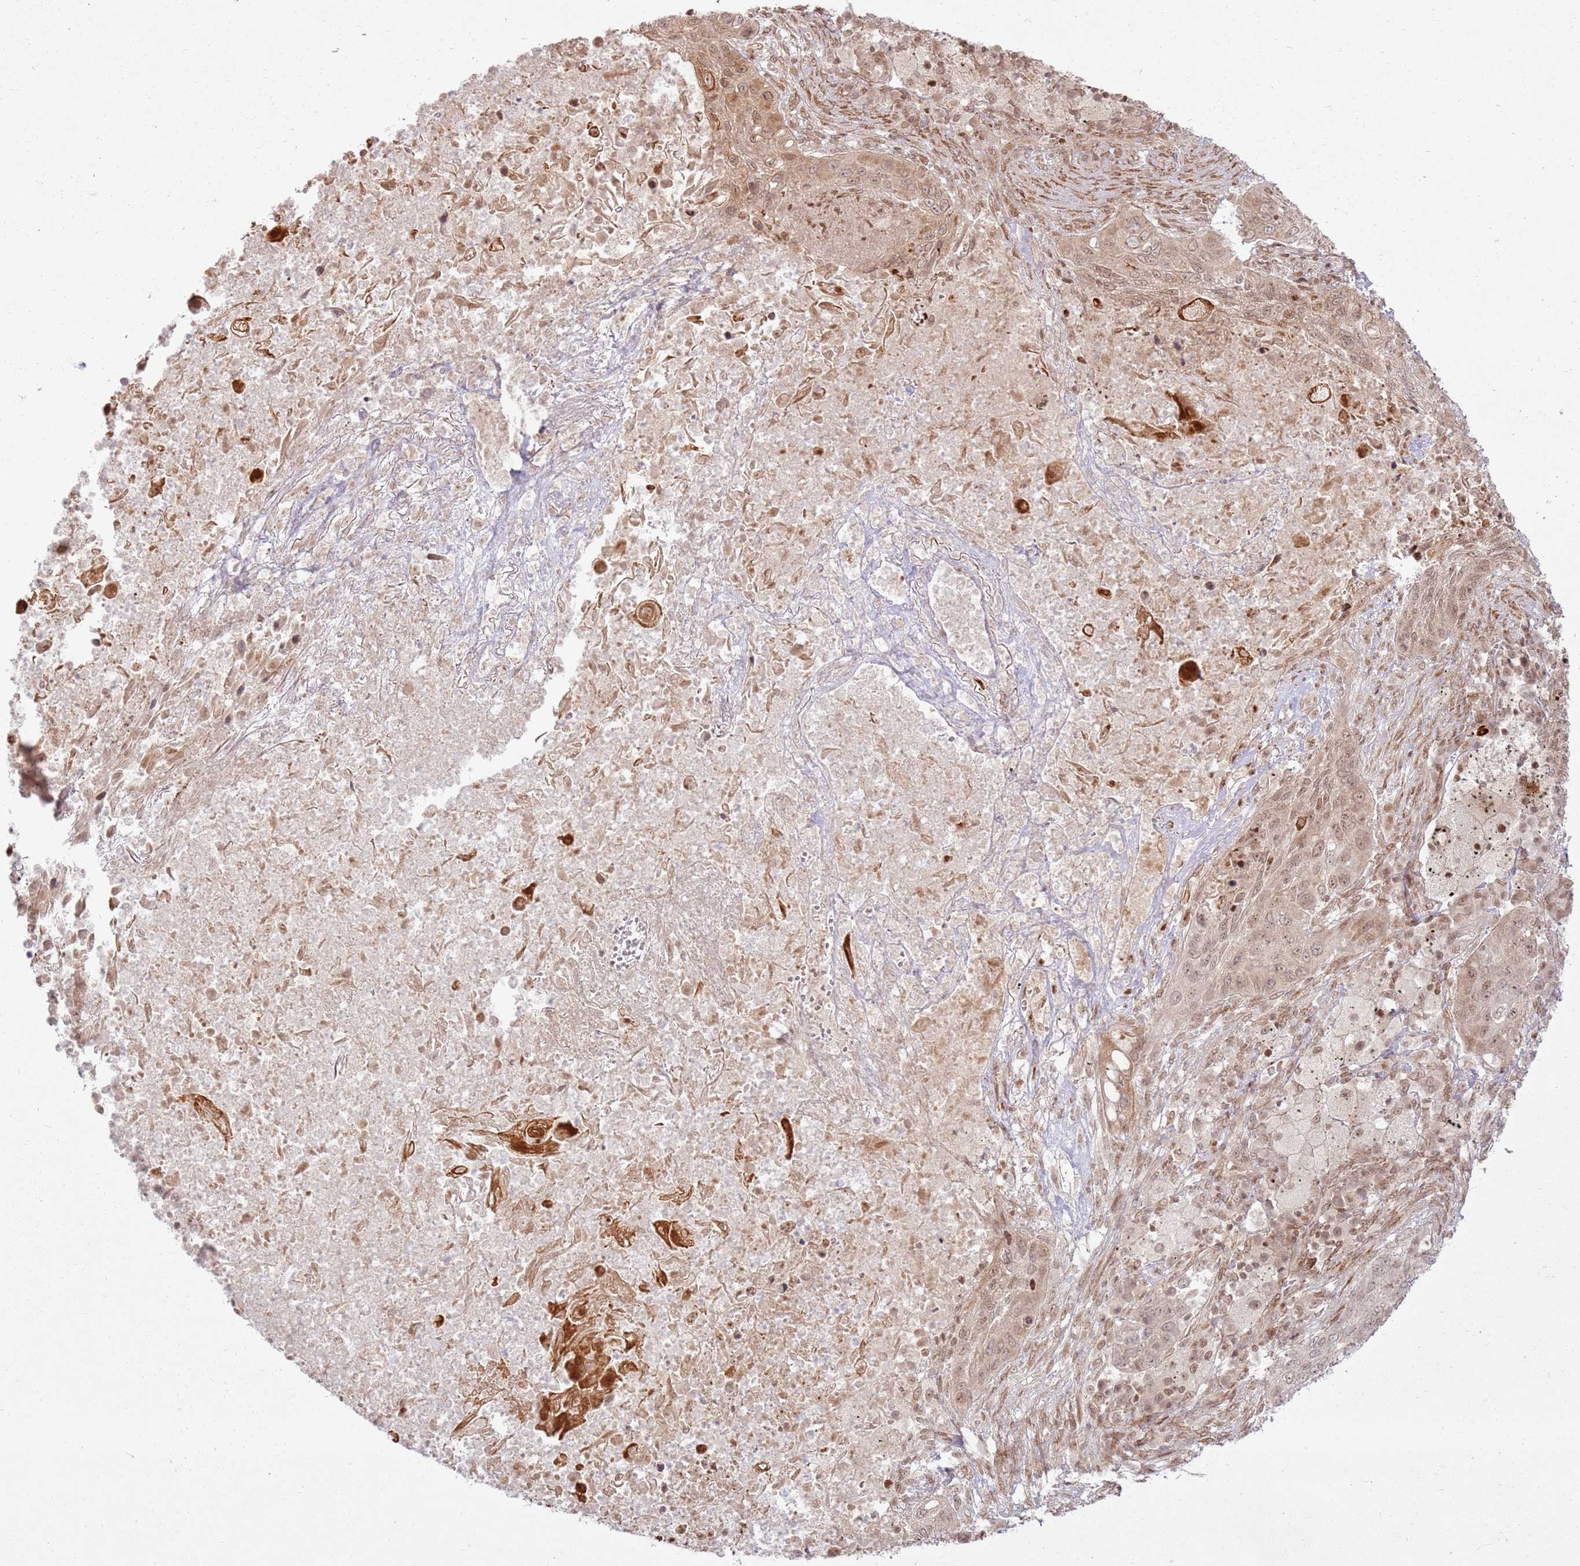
{"staining": {"intensity": "moderate", "quantity": ">75%", "location": "nuclear"}, "tissue": "lung cancer", "cell_type": "Tumor cells", "image_type": "cancer", "snomed": [{"axis": "morphology", "description": "Squamous cell carcinoma, NOS"}, {"axis": "topography", "description": "Lung"}], "caption": "There is medium levels of moderate nuclear staining in tumor cells of lung cancer (squamous cell carcinoma), as demonstrated by immunohistochemical staining (brown color).", "gene": "KLHL36", "patient": {"sex": "female", "age": 63}}